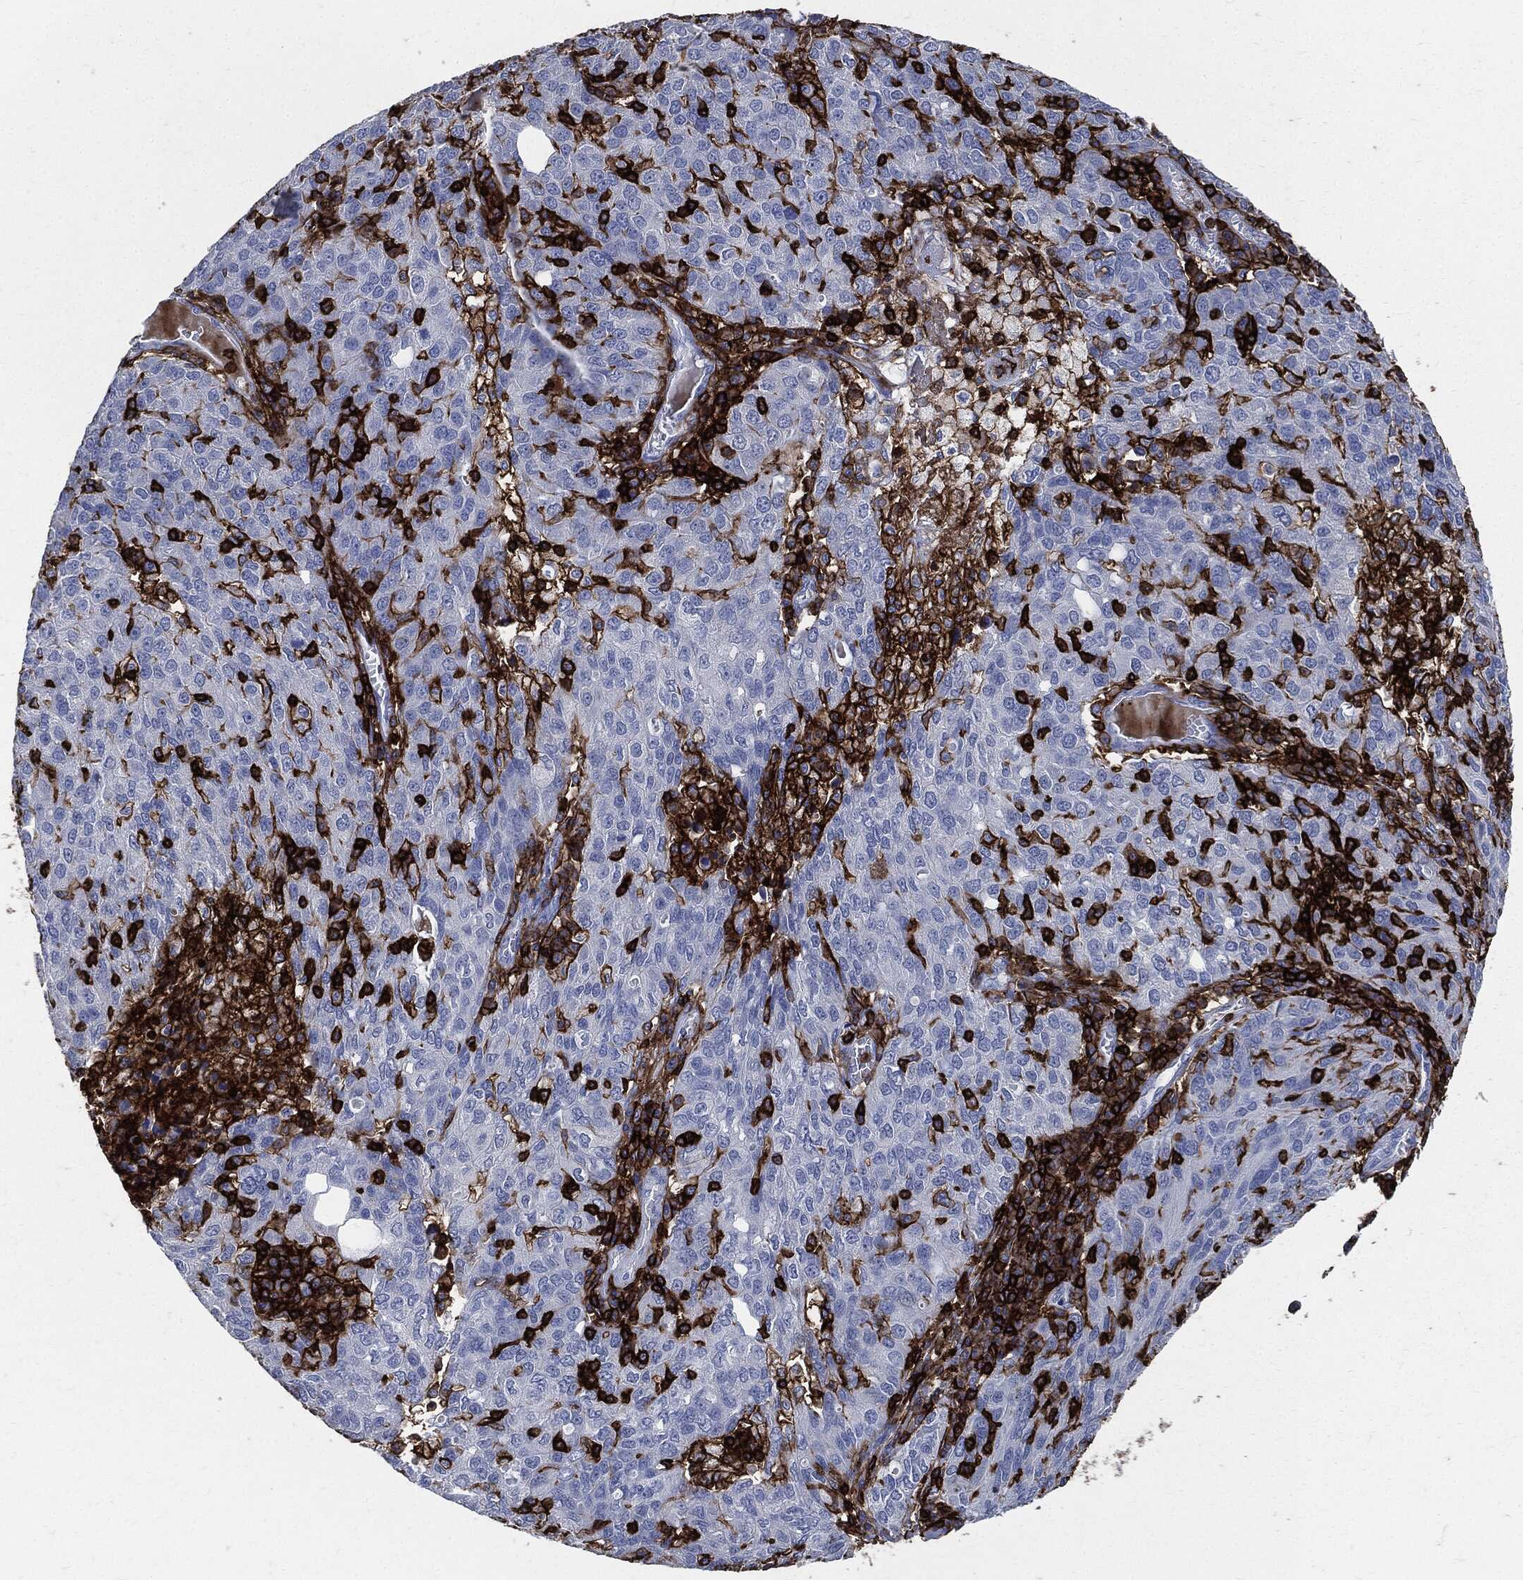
{"staining": {"intensity": "negative", "quantity": "none", "location": "none"}, "tissue": "ovarian cancer", "cell_type": "Tumor cells", "image_type": "cancer", "snomed": [{"axis": "morphology", "description": "Carcinoma, endometroid"}, {"axis": "topography", "description": "Ovary"}], "caption": "Immunohistochemistry of ovarian endometroid carcinoma displays no staining in tumor cells.", "gene": "PTPRC", "patient": {"sex": "female", "age": 50}}